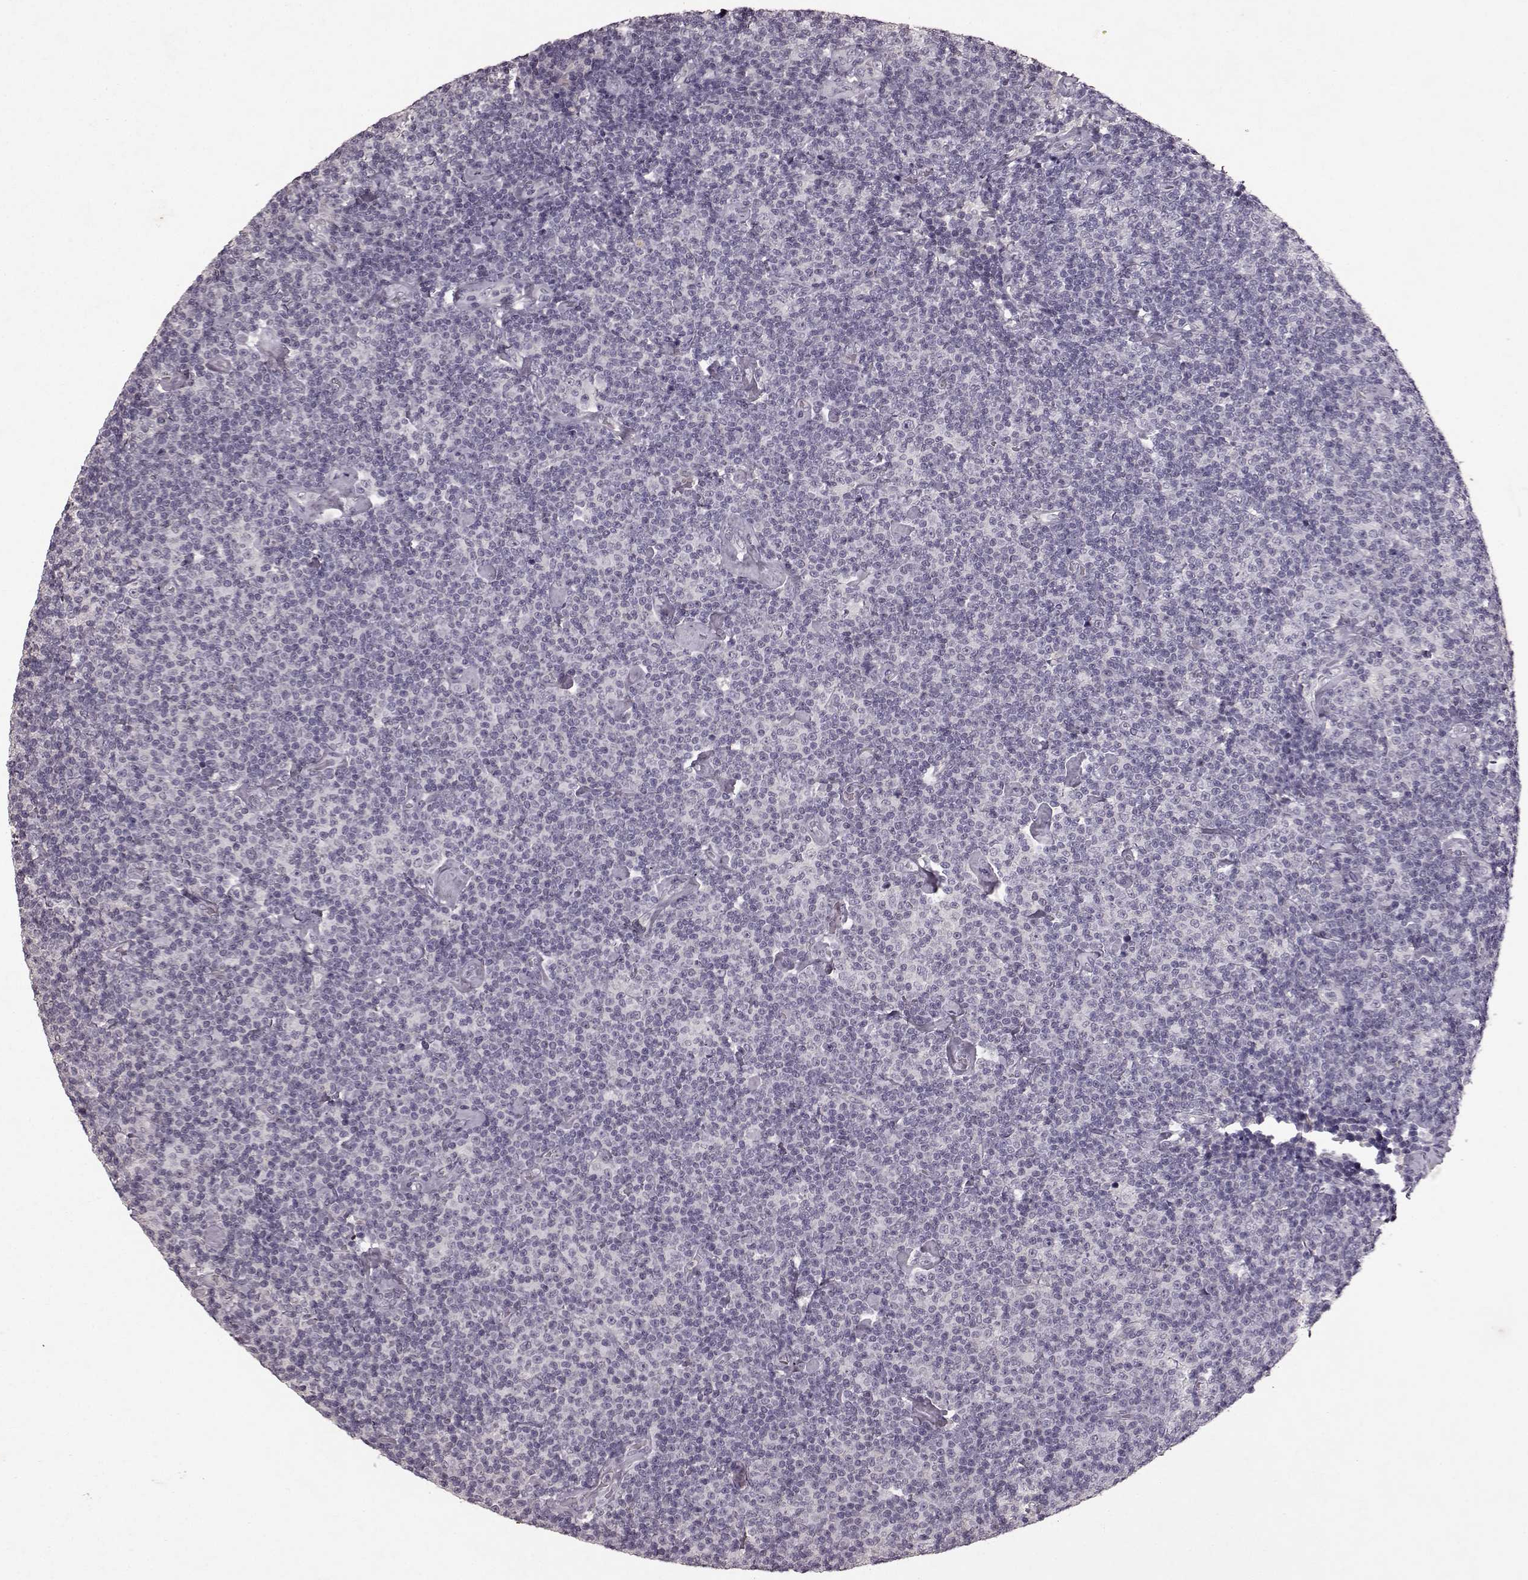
{"staining": {"intensity": "negative", "quantity": "none", "location": "none"}, "tissue": "lymphoma", "cell_type": "Tumor cells", "image_type": "cancer", "snomed": [{"axis": "morphology", "description": "Malignant lymphoma, non-Hodgkin's type, Low grade"}, {"axis": "topography", "description": "Lymph node"}], "caption": "There is no significant expression in tumor cells of lymphoma.", "gene": "FRRS1L", "patient": {"sex": "male", "age": 81}}